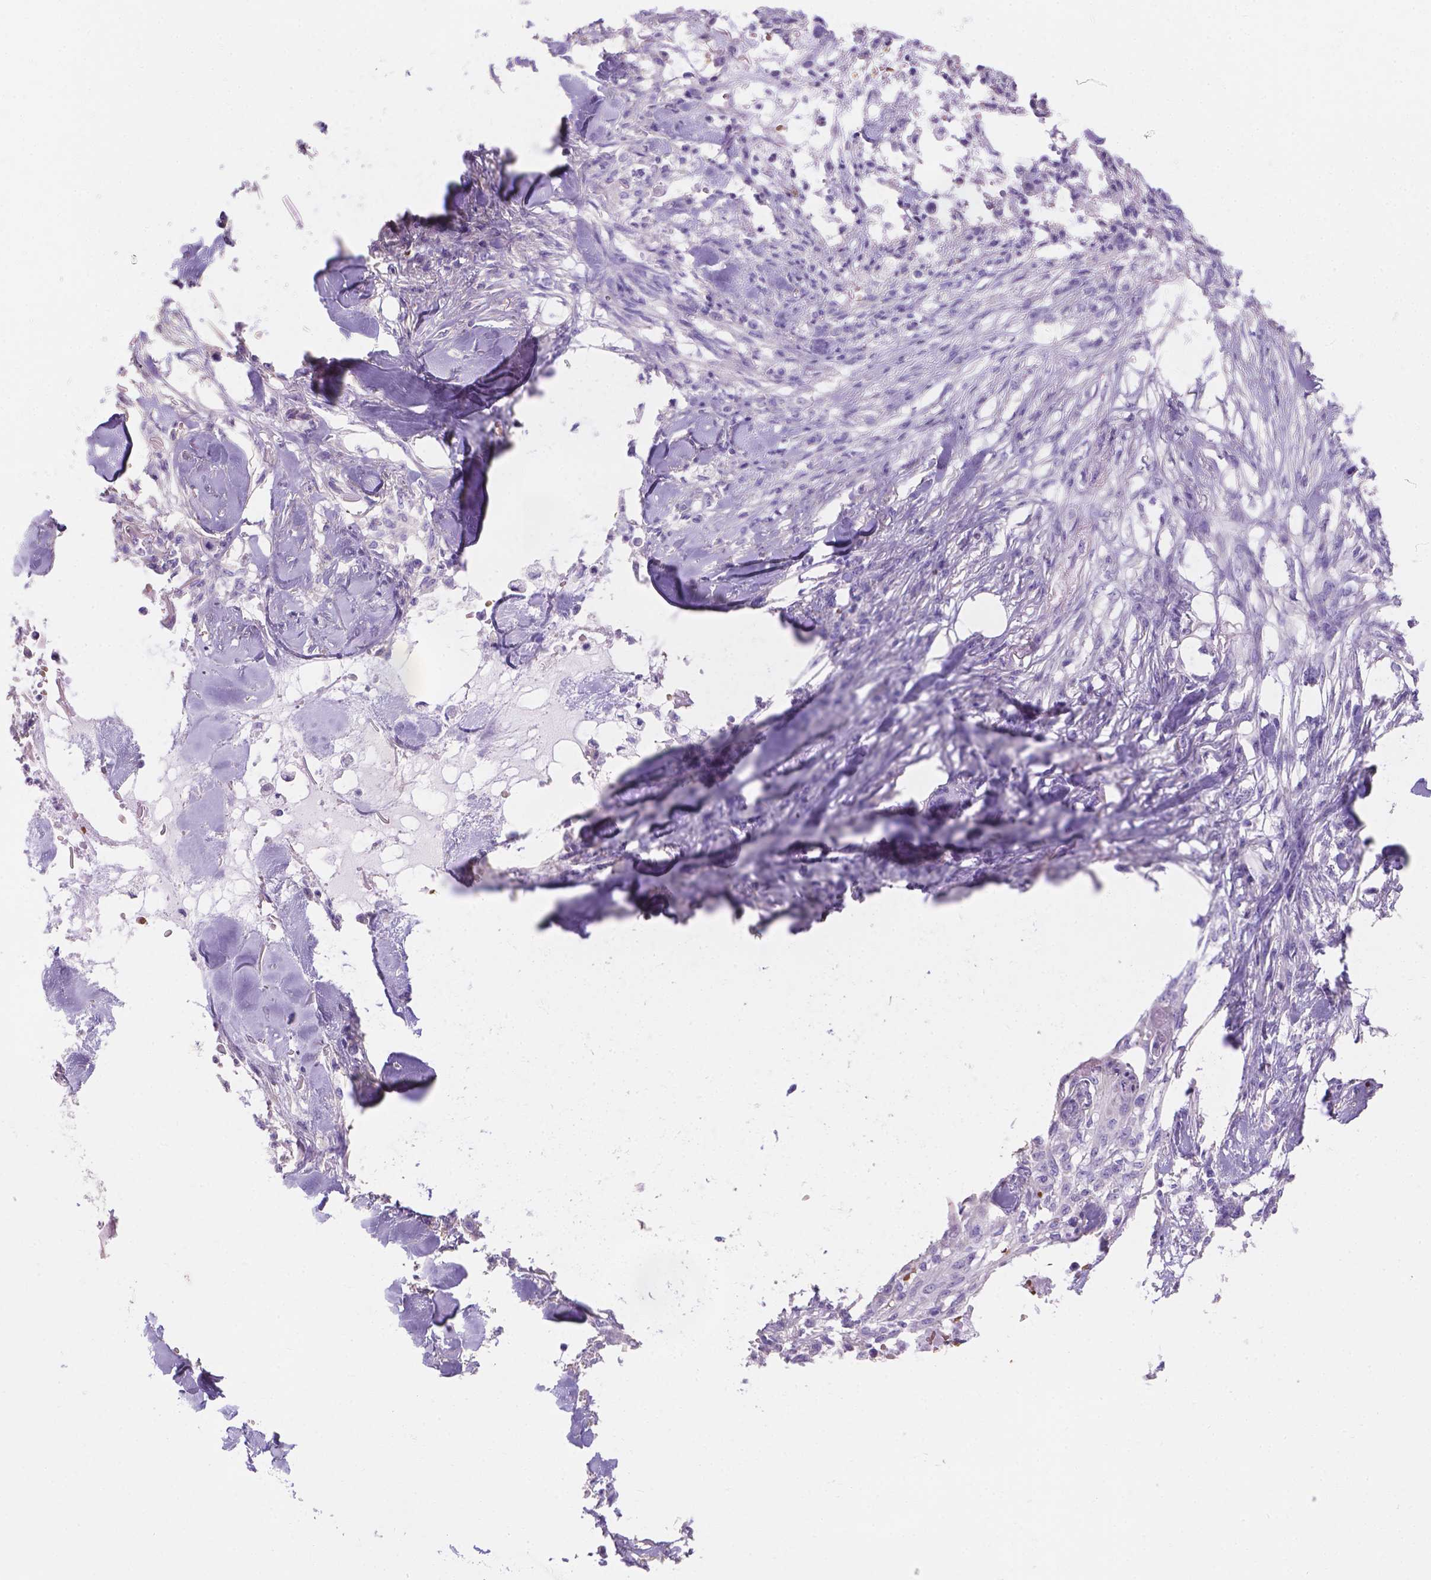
{"staining": {"intensity": "negative", "quantity": "none", "location": "none"}, "tissue": "skin cancer", "cell_type": "Tumor cells", "image_type": "cancer", "snomed": [{"axis": "morphology", "description": "Squamous cell carcinoma, NOS"}, {"axis": "topography", "description": "Skin"}], "caption": "Immunohistochemical staining of human skin cancer demonstrates no significant expression in tumor cells. The staining is performed using DAB brown chromogen with nuclei counter-stained in using hematoxylin.", "gene": "SLC40A1", "patient": {"sex": "female", "age": 59}}